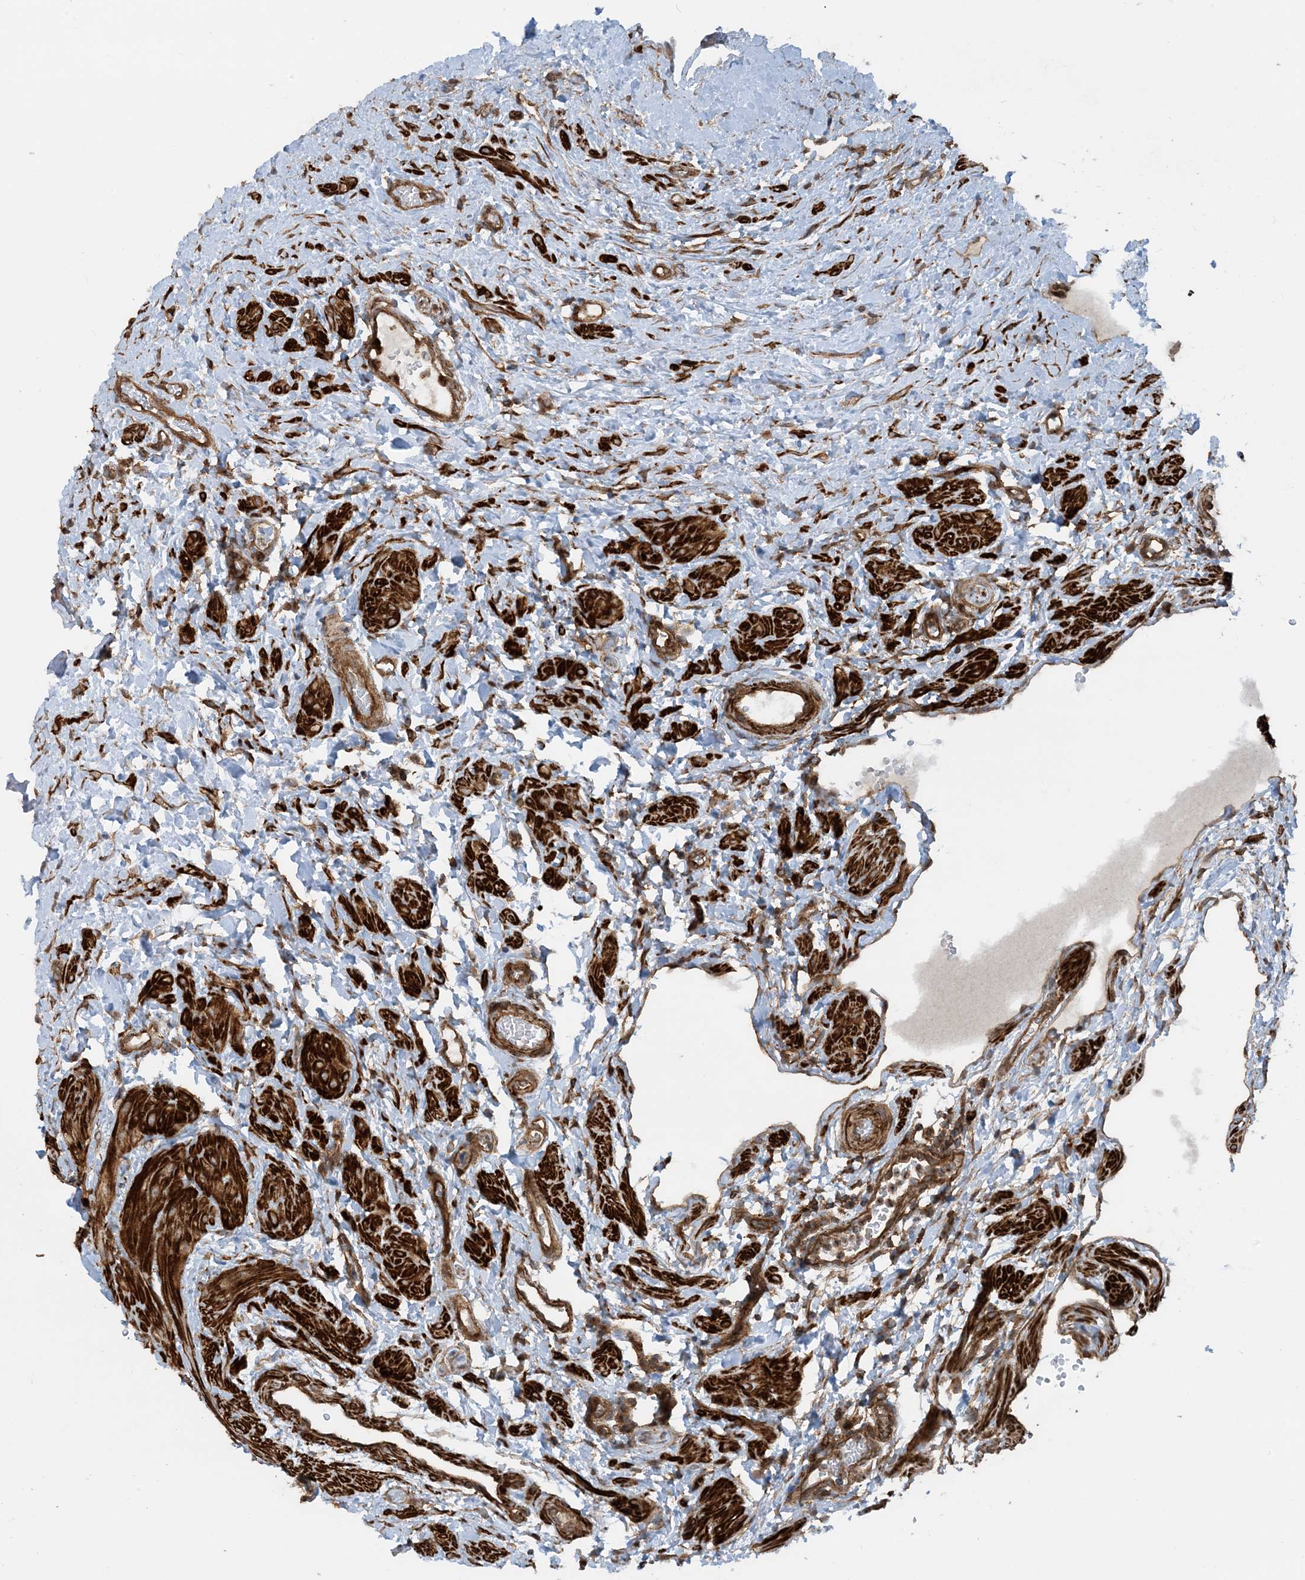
{"staining": {"intensity": "moderate", "quantity": "25%-75%", "location": "cytoplasmic/membranous"}, "tissue": "ovary", "cell_type": "Ovarian stroma cells", "image_type": "normal", "snomed": [{"axis": "morphology", "description": "Normal tissue, NOS"}, {"axis": "morphology", "description": "Cyst, NOS"}, {"axis": "topography", "description": "Ovary"}], "caption": "Immunohistochemical staining of unremarkable ovary displays 25%-75% levels of moderate cytoplasmic/membranous protein positivity in about 25%-75% of ovarian stroma cells.", "gene": "STAM2", "patient": {"sex": "female", "age": 33}}